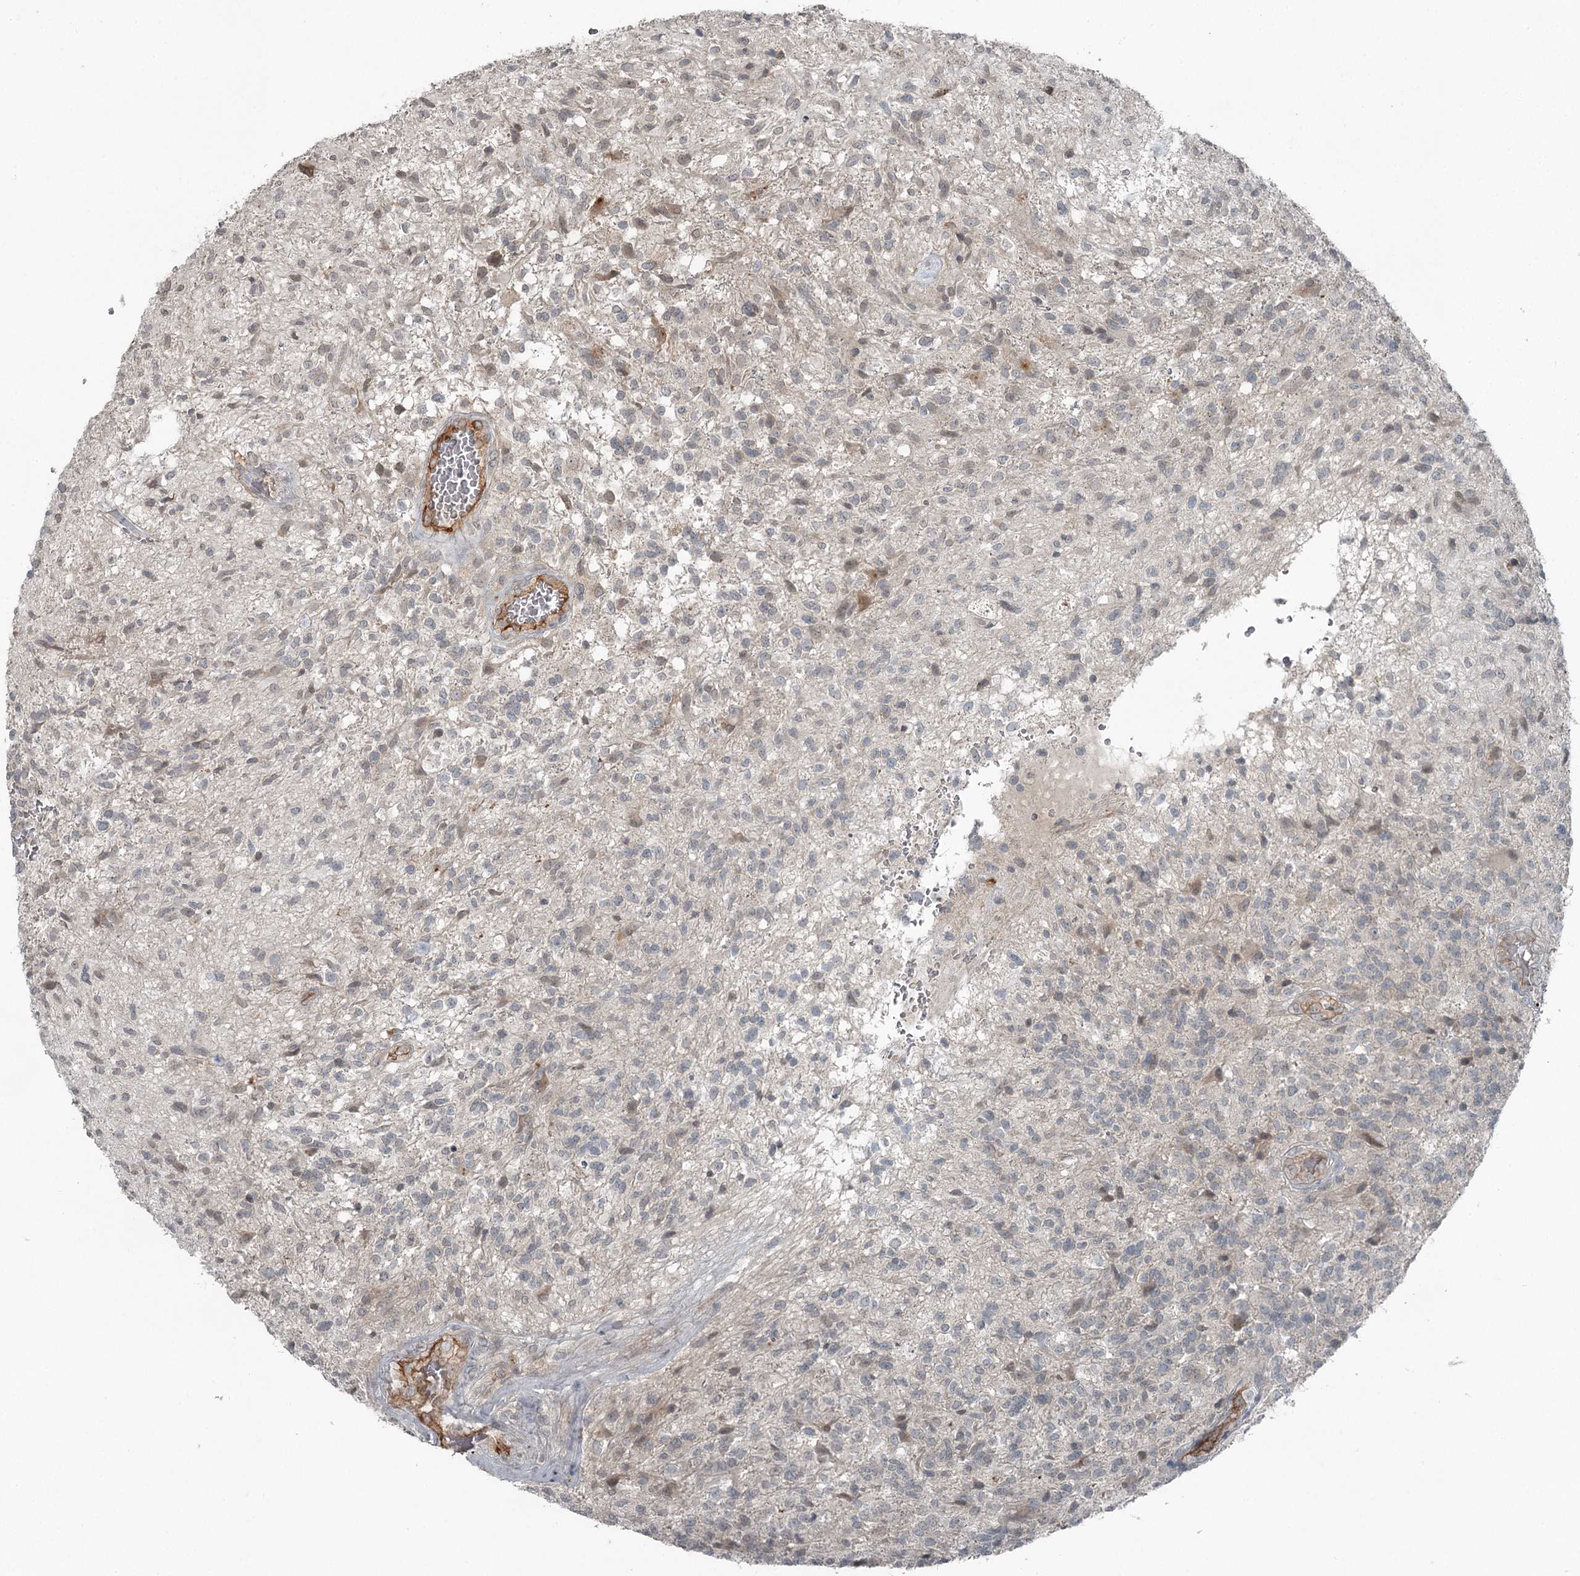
{"staining": {"intensity": "negative", "quantity": "none", "location": "none"}, "tissue": "glioma", "cell_type": "Tumor cells", "image_type": "cancer", "snomed": [{"axis": "morphology", "description": "Glioma, malignant, High grade"}, {"axis": "topography", "description": "Brain"}], "caption": "This photomicrograph is of malignant glioma (high-grade) stained with immunohistochemistry (IHC) to label a protein in brown with the nuclei are counter-stained blue. There is no expression in tumor cells.", "gene": "SLC39A8", "patient": {"sex": "male", "age": 56}}